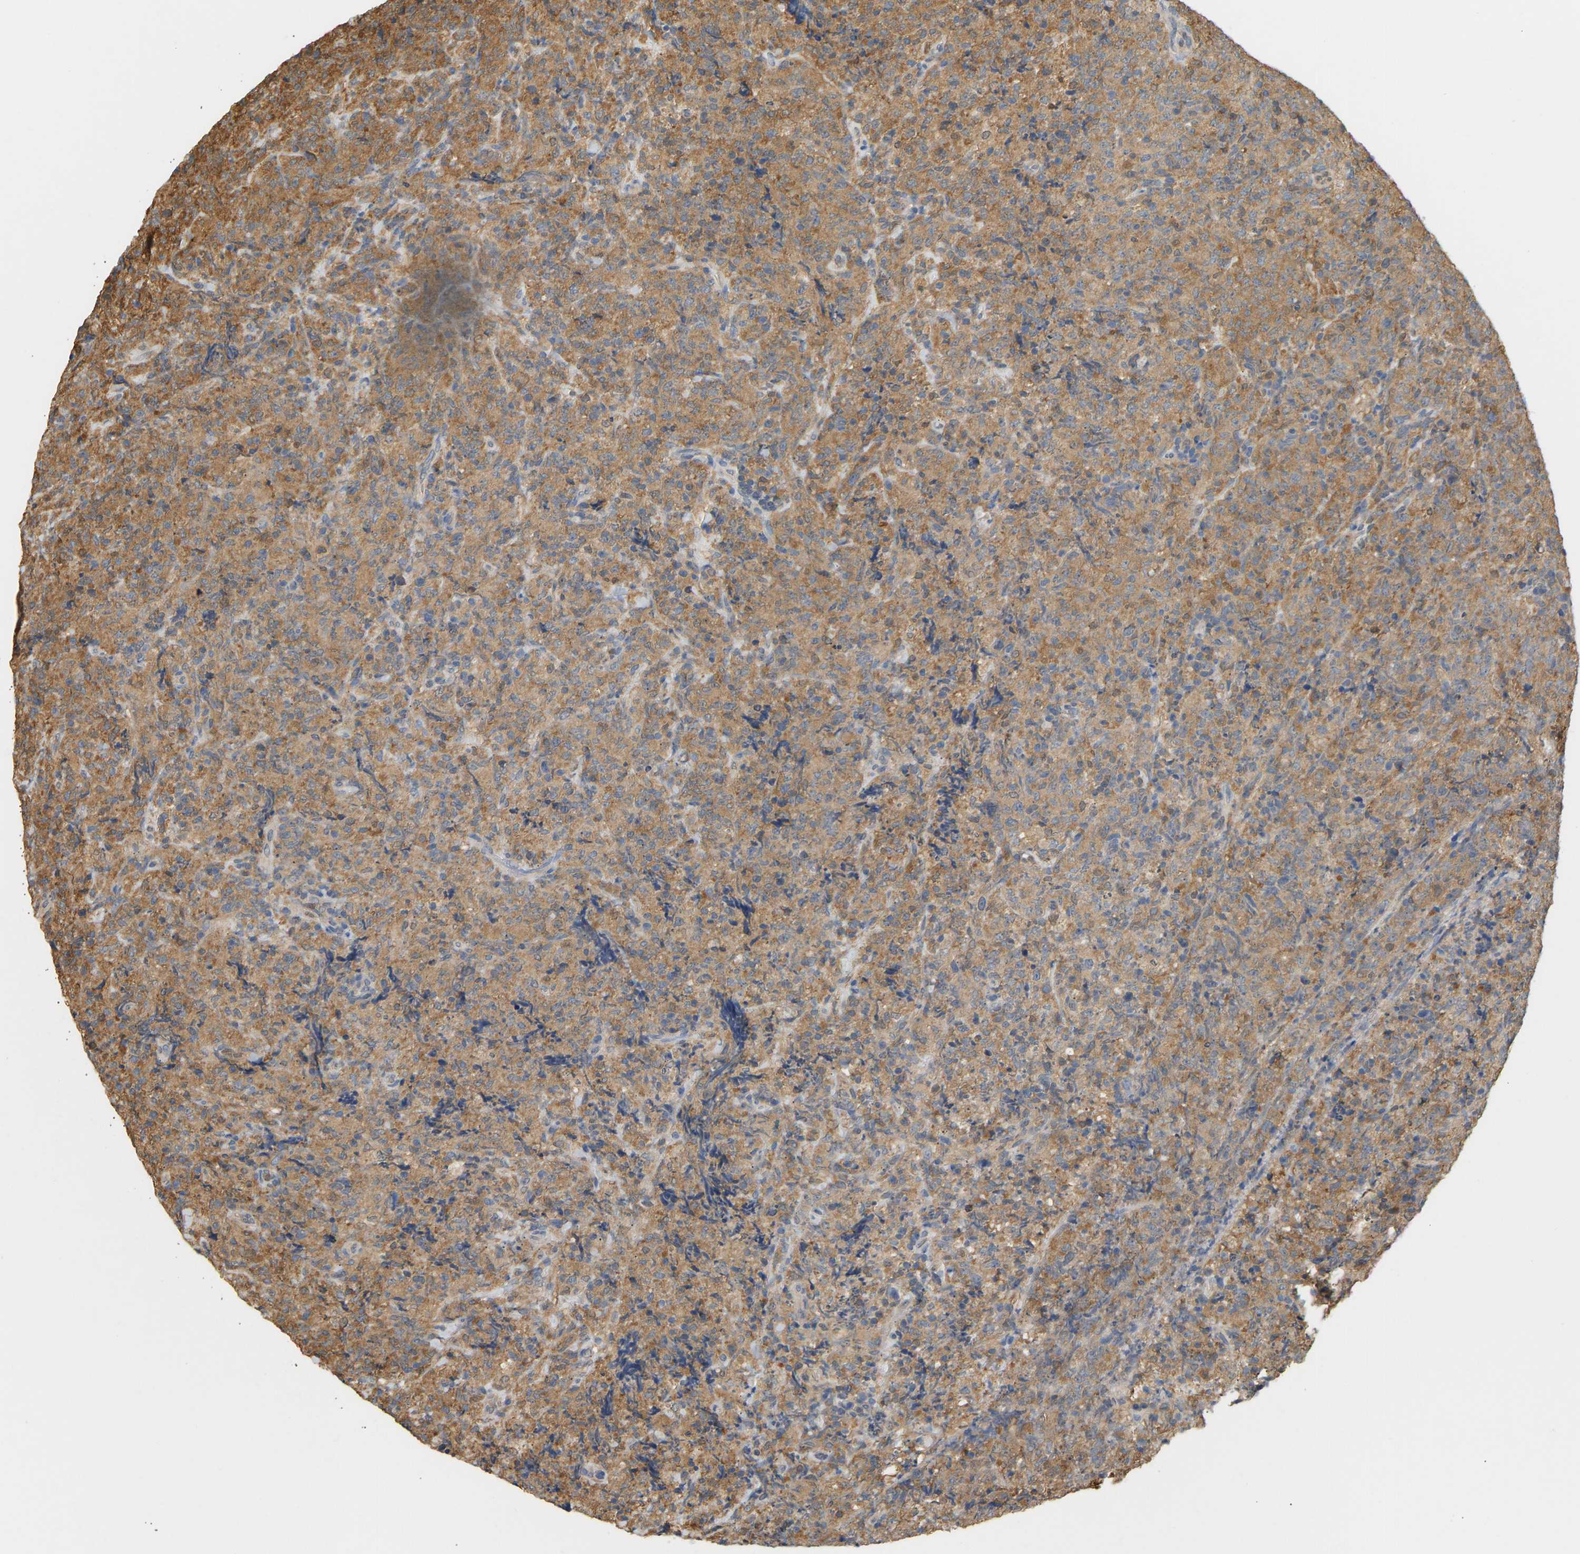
{"staining": {"intensity": "moderate", "quantity": ">75%", "location": "cytoplasmic/membranous"}, "tissue": "lymphoma", "cell_type": "Tumor cells", "image_type": "cancer", "snomed": [{"axis": "morphology", "description": "Malignant lymphoma, non-Hodgkin's type, High grade"}, {"axis": "topography", "description": "Tonsil"}], "caption": "An immunohistochemistry (IHC) histopathology image of neoplastic tissue is shown. Protein staining in brown shows moderate cytoplasmic/membranous positivity in lymphoma within tumor cells. (IHC, brightfield microscopy, high magnification).", "gene": "ENO1", "patient": {"sex": "female", "age": 36}}